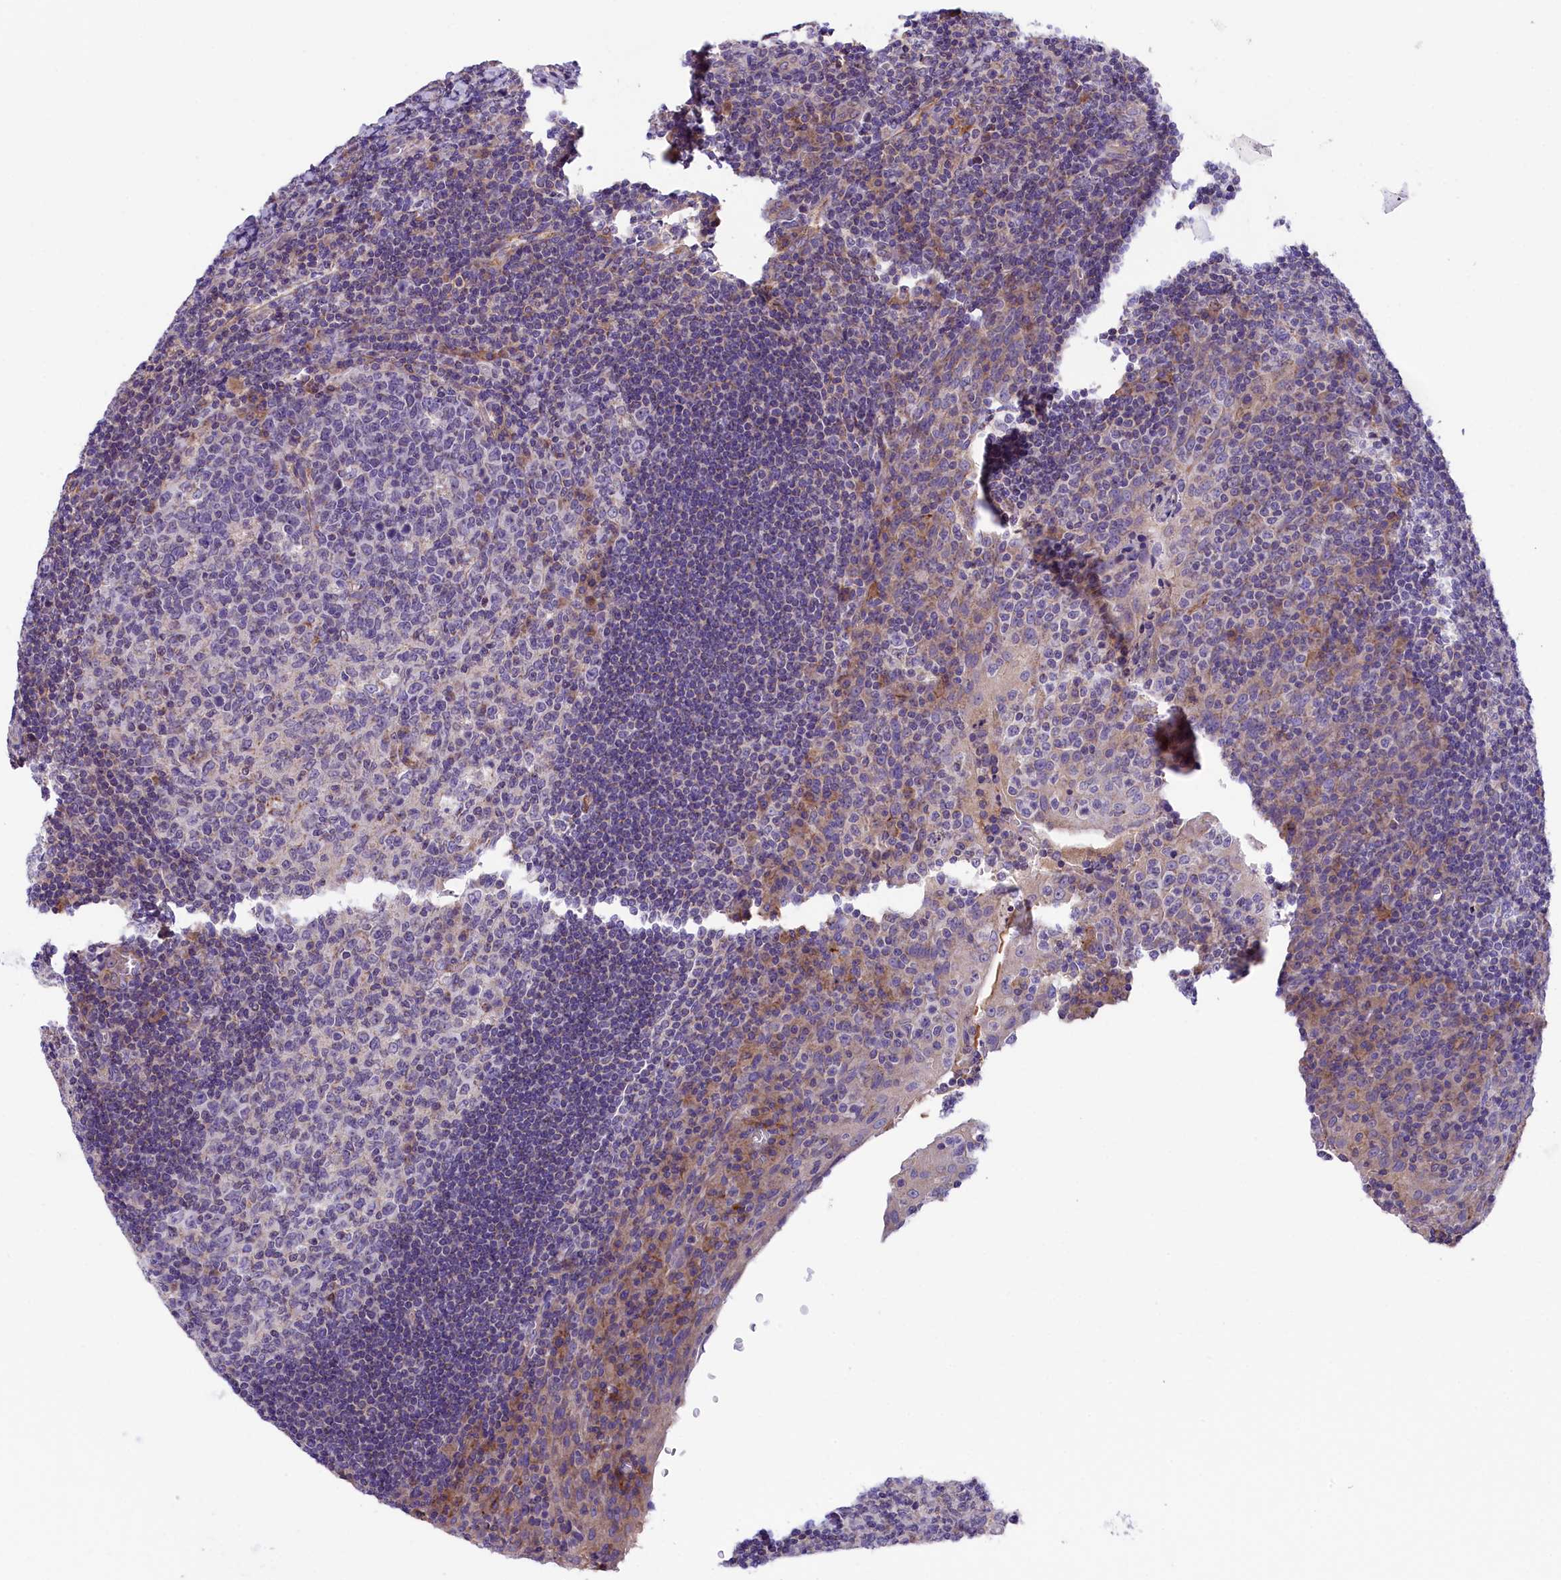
{"staining": {"intensity": "moderate", "quantity": "<25%", "location": "cytoplasmic/membranous"}, "tissue": "tonsil", "cell_type": "Germinal center cells", "image_type": "normal", "snomed": [{"axis": "morphology", "description": "Normal tissue, NOS"}, {"axis": "topography", "description": "Tonsil"}], "caption": "A high-resolution image shows immunohistochemistry (IHC) staining of unremarkable tonsil, which displays moderate cytoplasmic/membranous positivity in approximately <25% of germinal center cells.", "gene": "DNAJB9", "patient": {"sex": "male", "age": 17}}